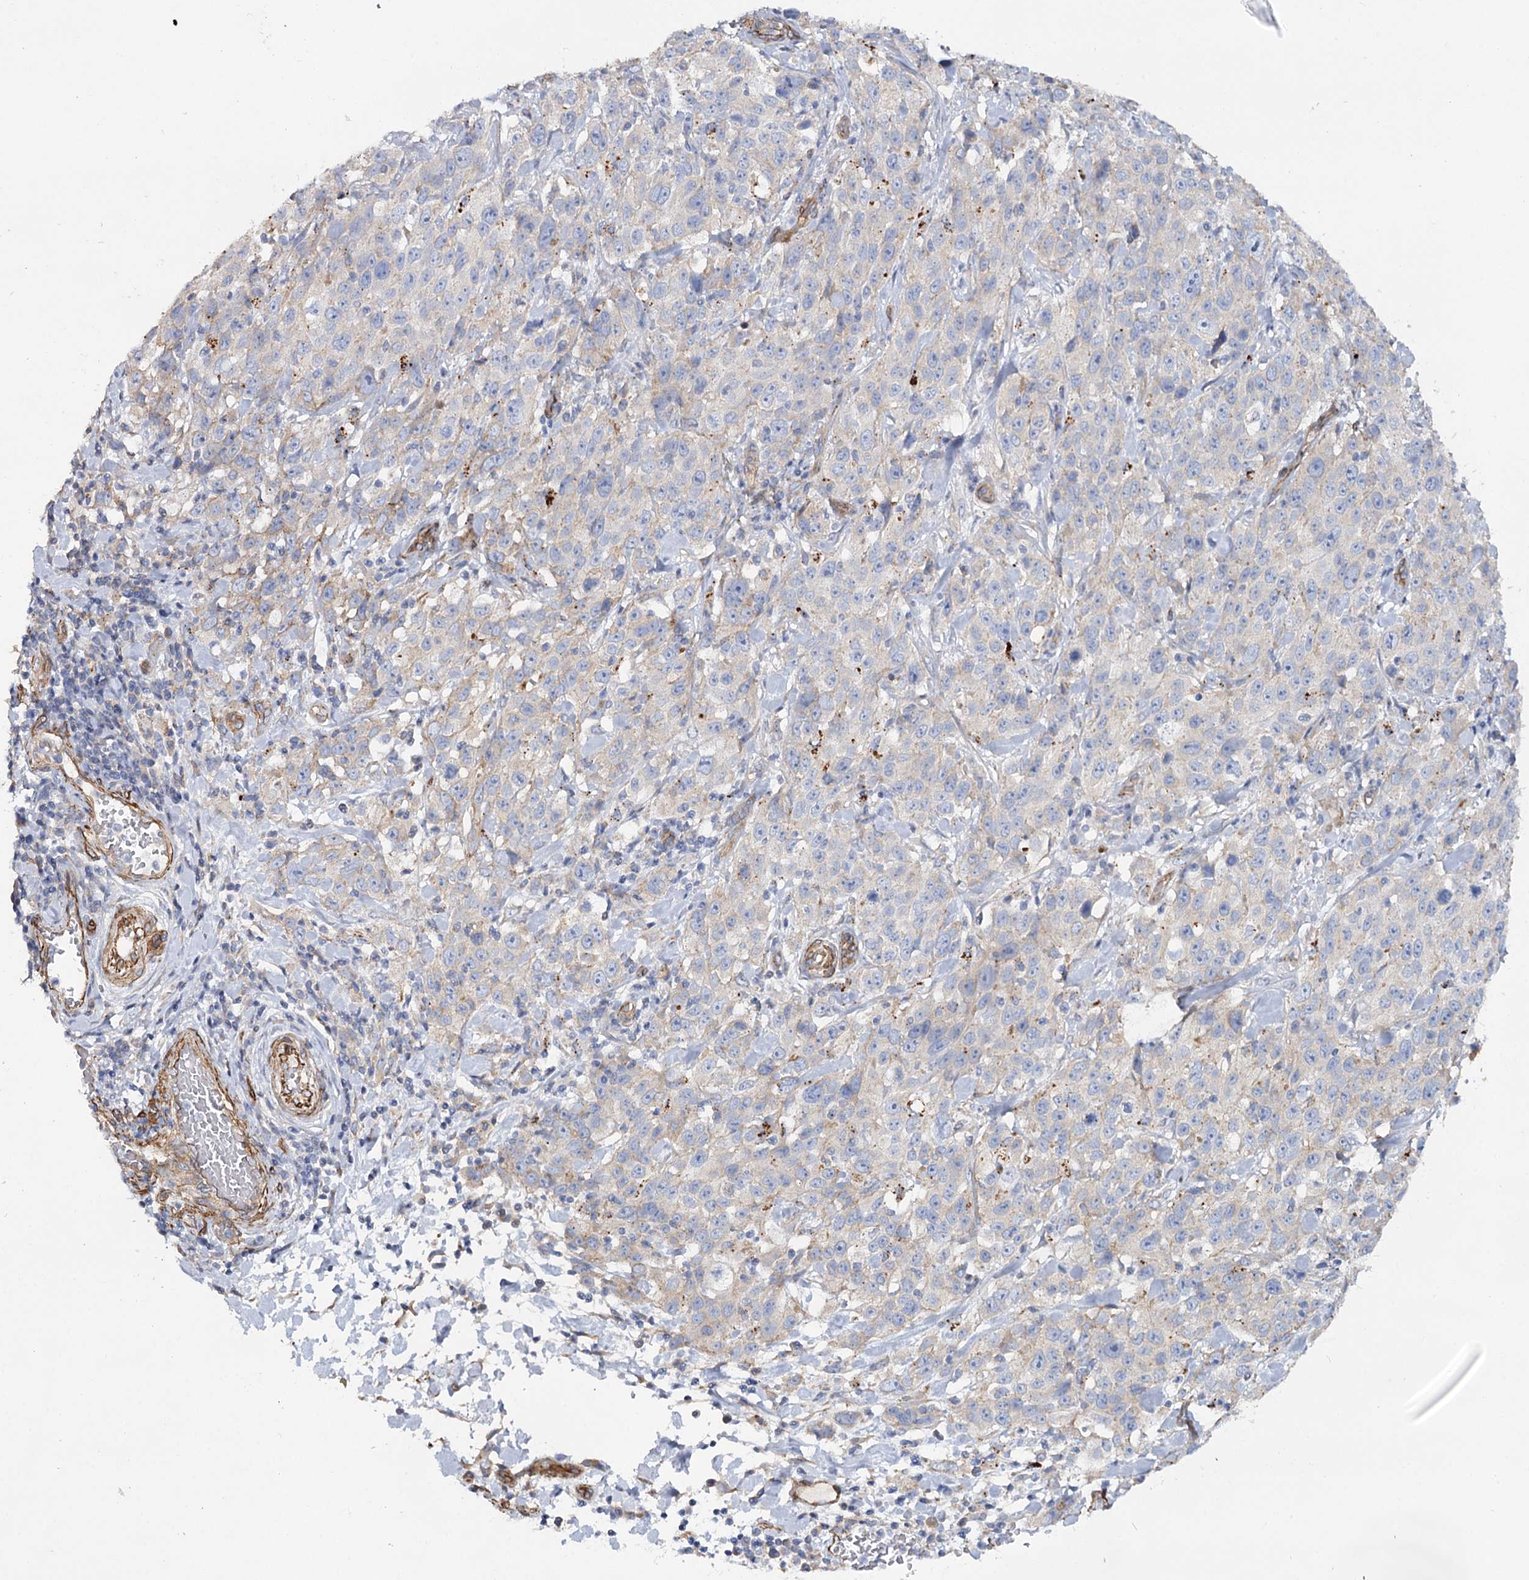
{"staining": {"intensity": "negative", "quantity": "none", "location": "none"}, "tissue": "stomach cancer", "cell_type": "Tumor cells", "image_type": "cancer", "snomed": [{"axis": "morphology", "description": "Normal tissue, NOS"}, {"axis": "morphology", "description": "Adenocarcinoma, NOS"}, {"axis": "topography", "description": "Lymph node"}, {"axis": "topography", "description": "Stomach"}], "caption": "Immunohistochemistry (IHC) photomicrograph of neoplastic tissue: stomach adenocarcinoma stained with DAB displays no significant protein positivity in tumor cells.", "gene": "TMEM164", "patient": {"sex": "male", "age": 48}}